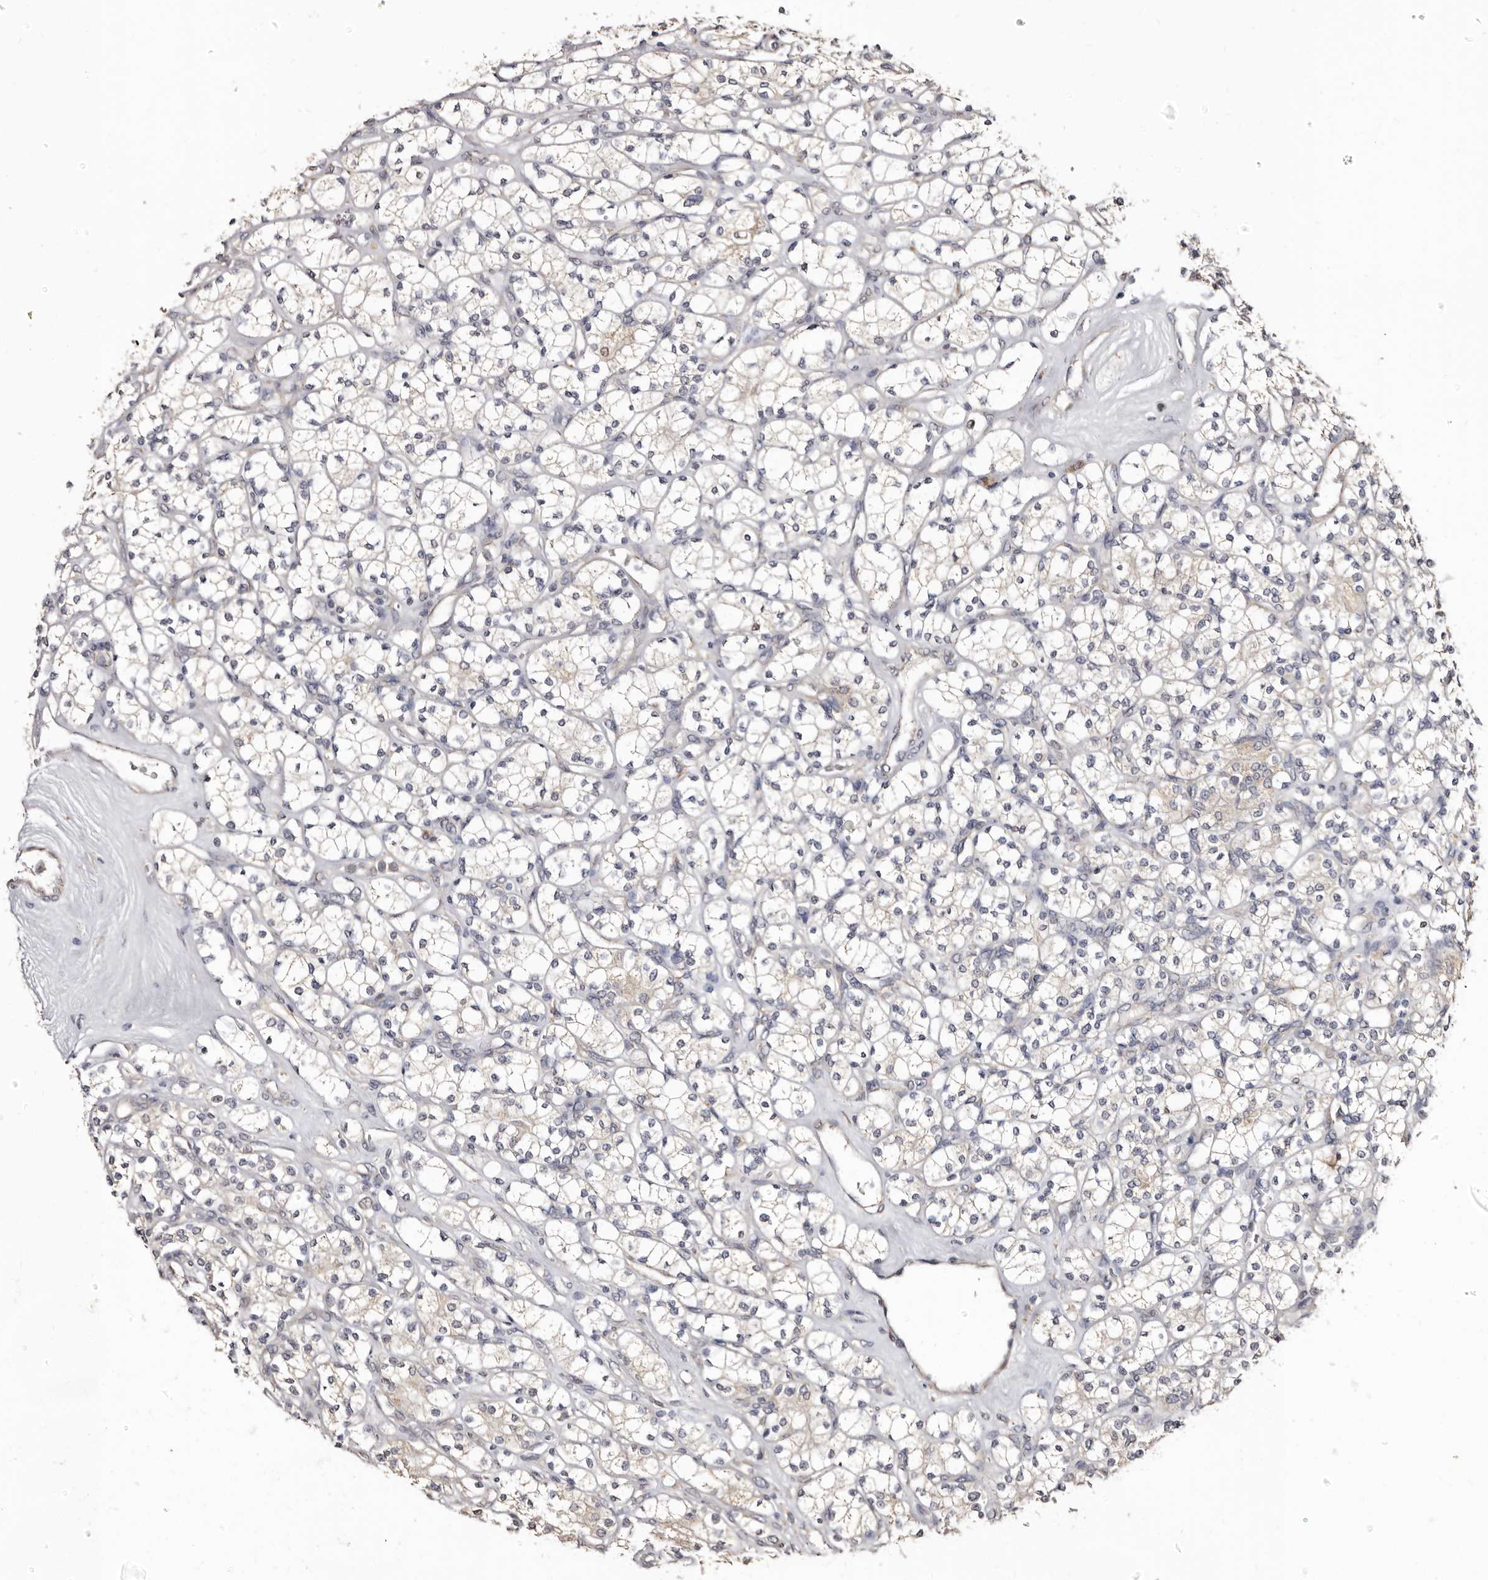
{"staining": {"intensity": "negative", "quantity": "none", "location": "none"}, "tissue": "renal cancer", "cell_type": "Tumor cells", "image_type": "cancer", "snomed": [{"axis": "morphology", "description": "Adenocarcinoma, NOS"}, {"axis": "topography", "description": "Kidney"}], "caption": "Human renal adenocarcinoma stained for a protein using immunohistochemistry (IHC) demonstrates no staining in tumor cells.", "gene": "PTAFR", "patient": {"sex": "male", "age": 77}}